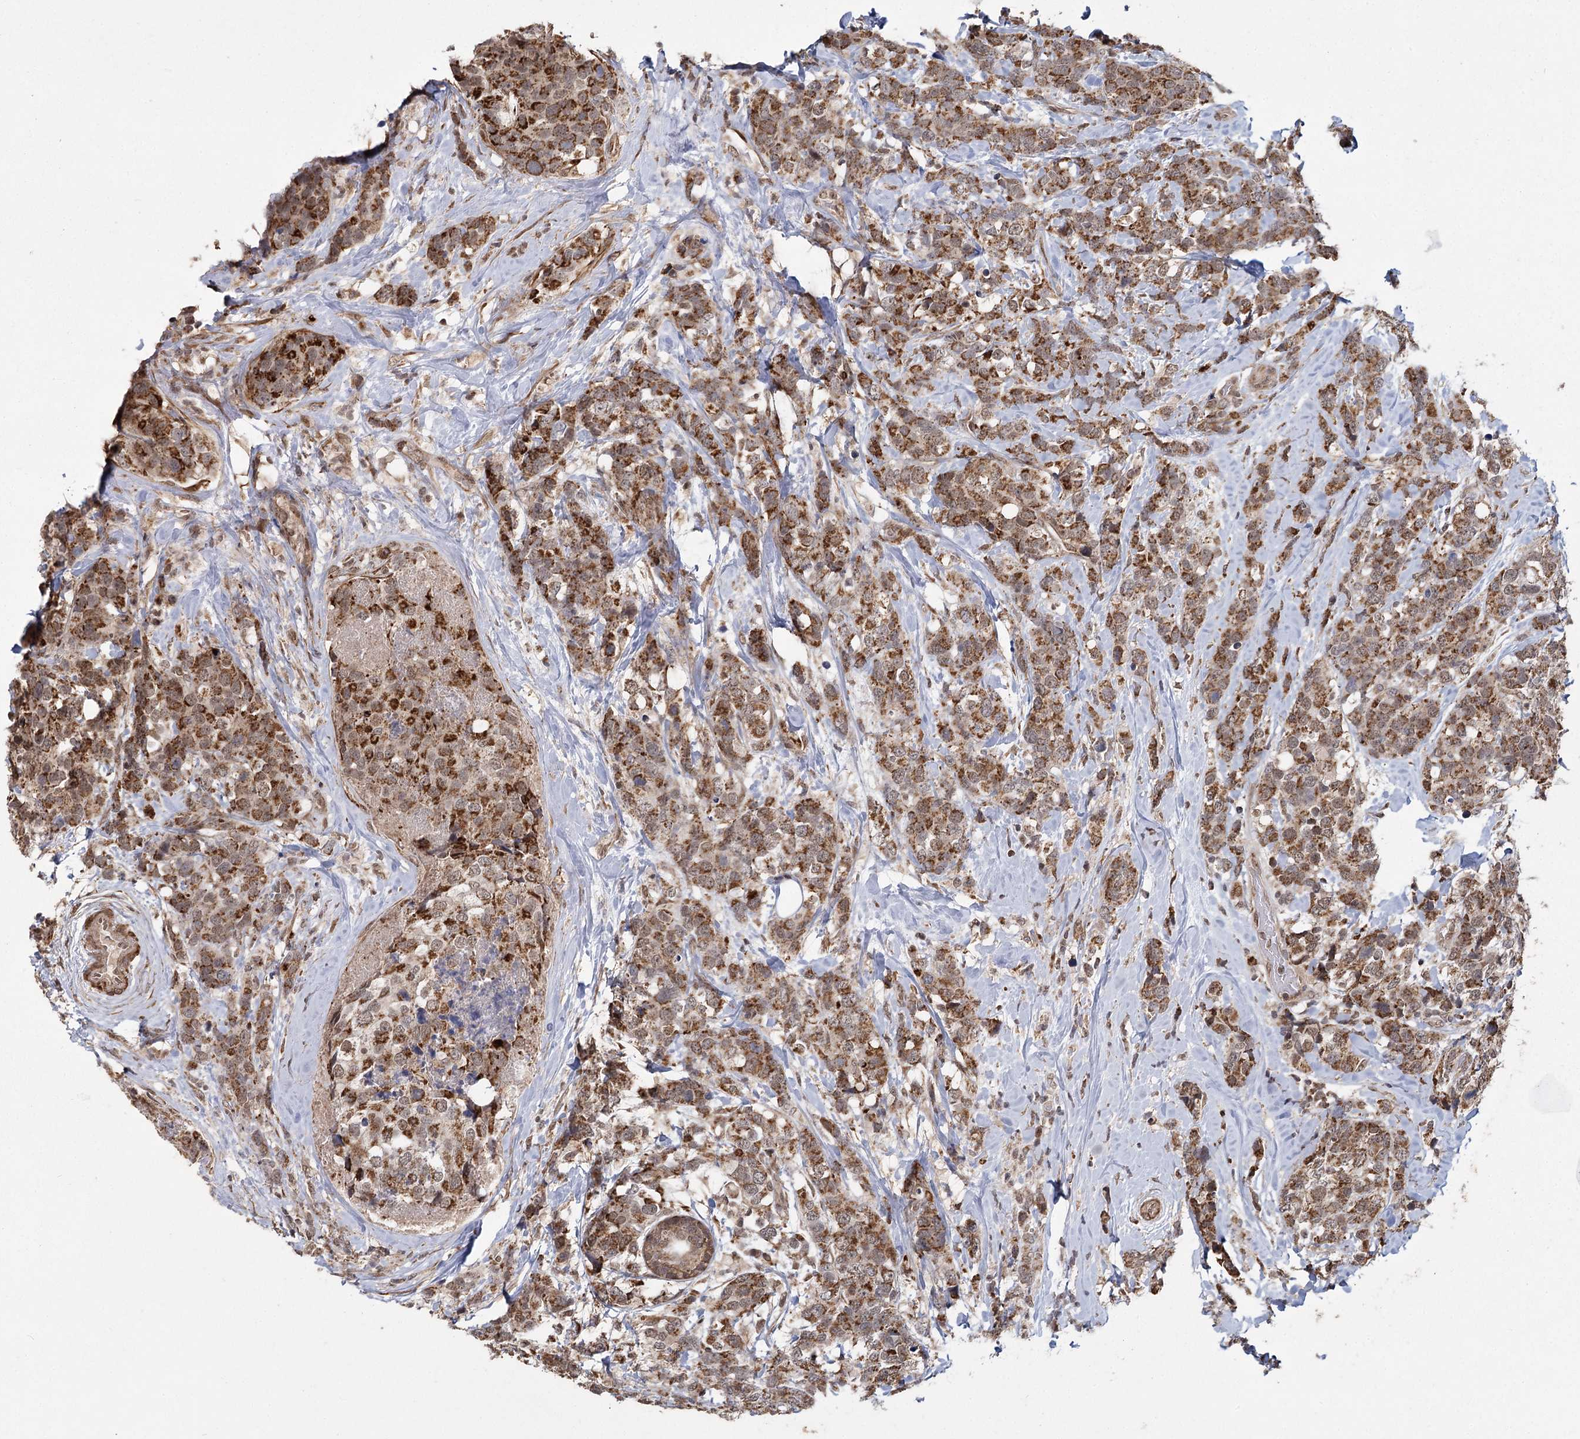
{"staining": {"intensity": "moderate", "quantity": ">75%", "location": "cytoplasmic/membranous"}, "tissue": "breast cancer", "cell_type": "Tumor cells", "image_type": "cancer", "snomed": [{"axis": "morphology", "description": "Lobular carcinoma"}, {"axis": "topography", "description": "Breast"}], "caption": "Tumor cells reveal medium levels of moderate cytoplasmic/membranous positivity in approximately >75% of cells in lobular carcinoma (breast).", "gene": "ZCCHC24", "patient": {"sex": "female", "age": 59}}